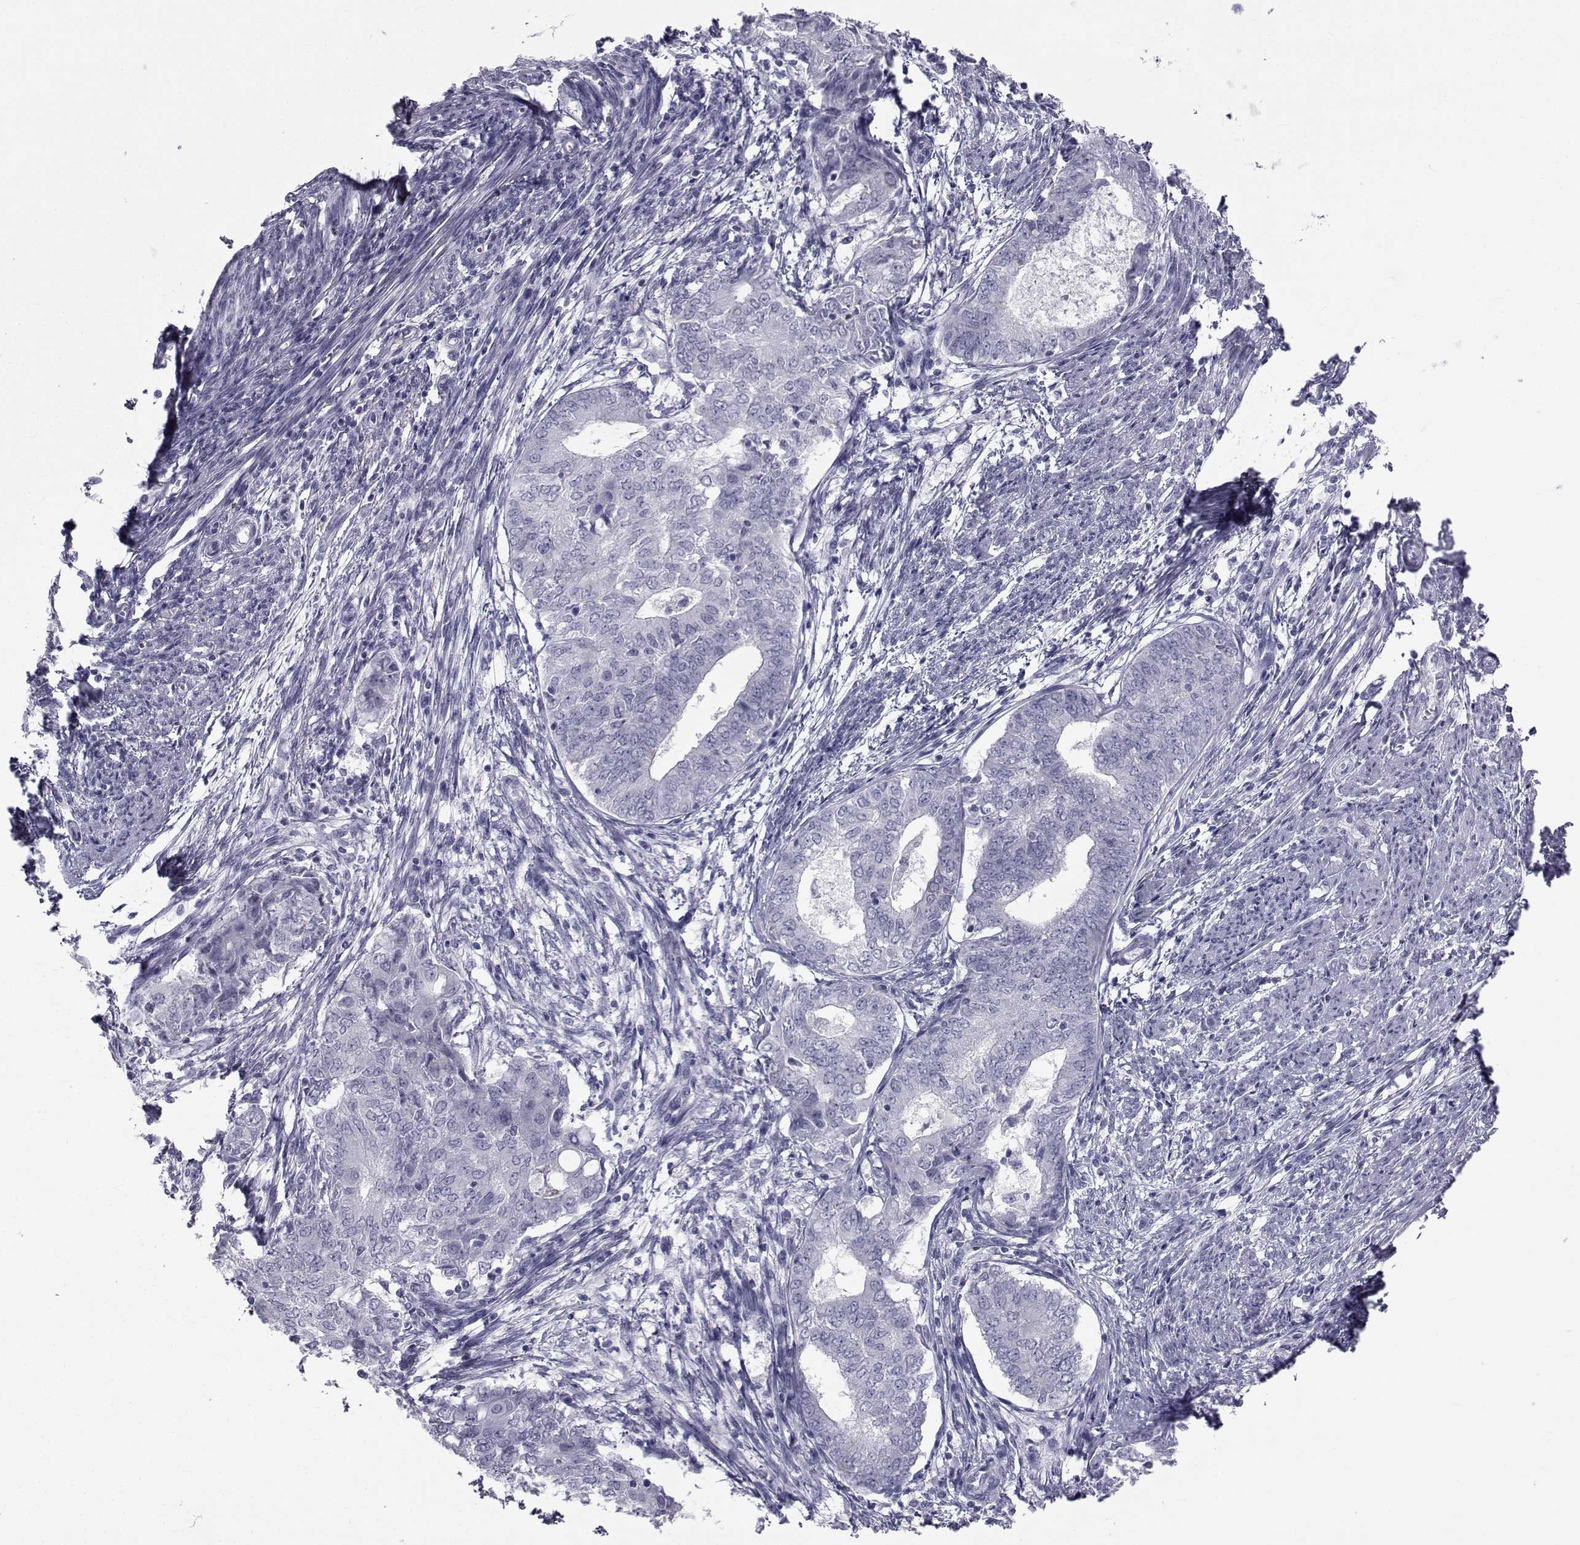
{"staining": {"intensity": "negative", "quantity": "none", "location": "none"}, "tissue": "endometrial cancer", "cell_type": "Tumor cells", "image_type": "cancer", "snomed": [{"axis": "morphology", "description": "Adenocarcinoma, NOS"}, {"axis": "topography", "description": "Endometrium"}], "caption": "Immunohistochemical staining of endometrial adenocarcinoma demonstrates no significant expression in tumor cells.", "gene": "FDXR", "patient": {"sex": "female", "age": 62}}